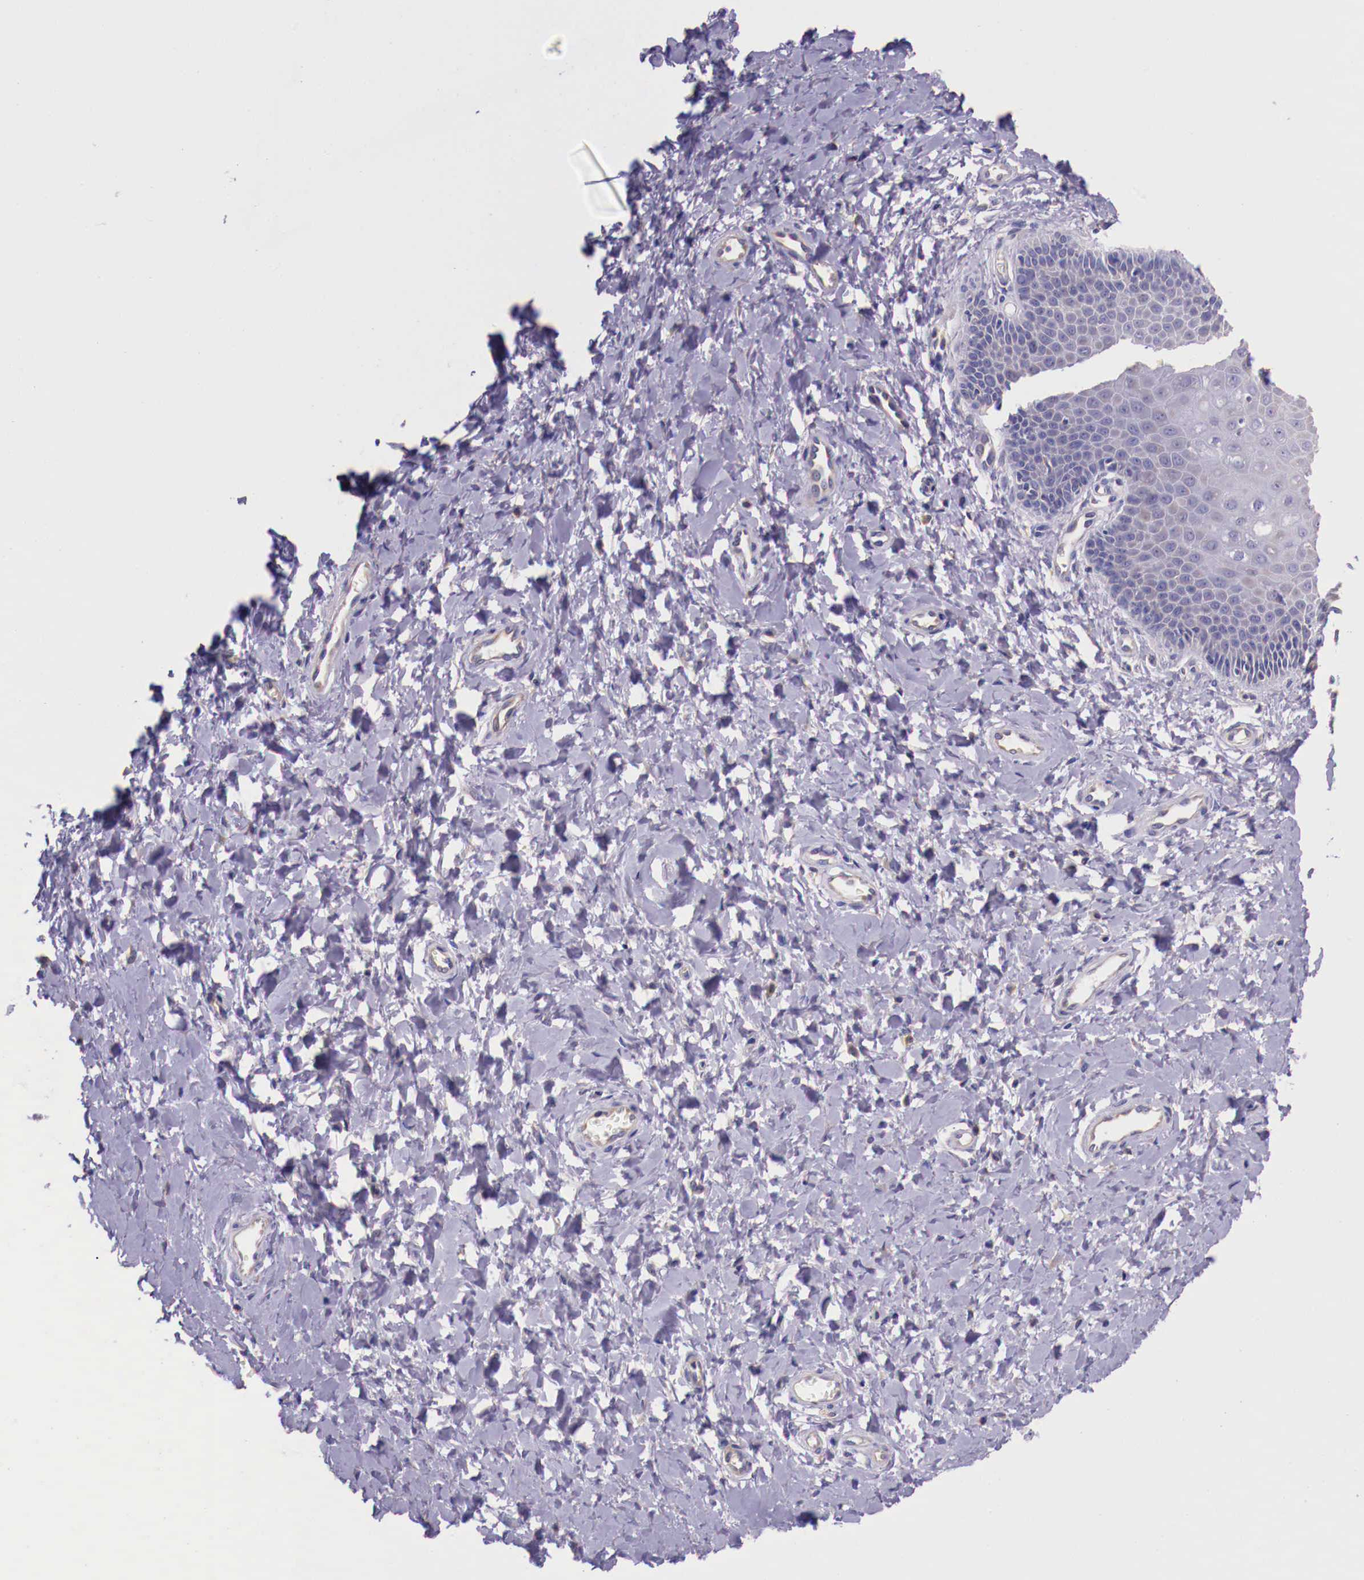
{"staining": {"intensity": "weak", "quantity": "<25%", "location": "nuclear"}, "tissue": "vagina", "cell_type": "Squamous epithelial cells", "image_type": "normal", "snomed": [{"axis": "morphology", "description": "Normal tissue, NOS"}, {"axis": "topography", "description": "Vagina"}], "caption": "Immunohistochemical staining of normal vagina reveals no significant staining in squamous epithelial cells.", "gene": "GRIPAP1", "patient": {"sex": "female", "age": 68}}